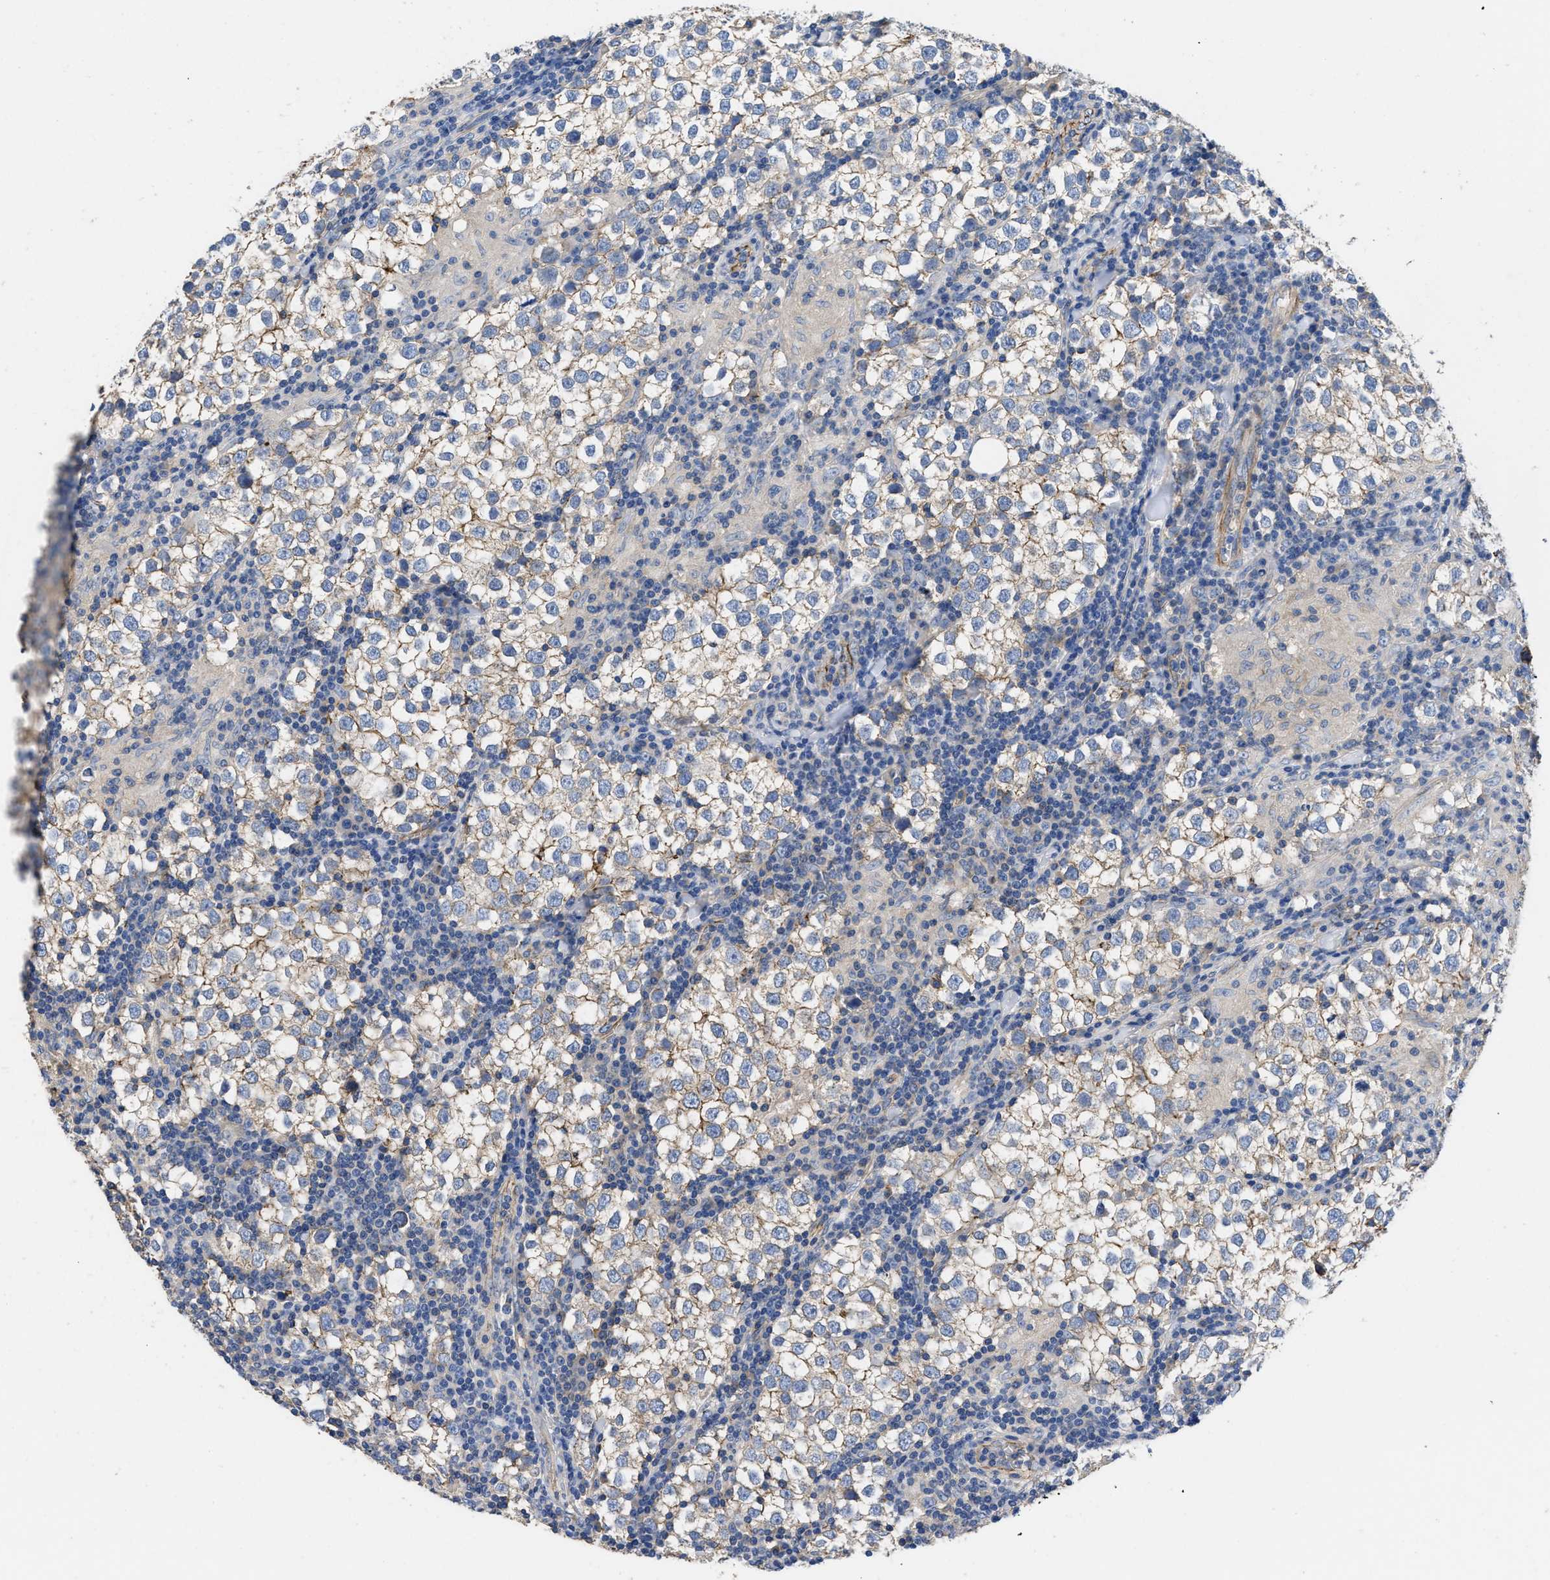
{"staining": {"intensity": "weak", "quantity": "25%-75%", "location": "cytoplasmic/membranous"}, "tissue": "testis cancer", "cell_type": "Tumor cells", "image_type": "cancer", "snomed": [{"axis": "morphology", "description": "Seminoma, NOS"}, {"axis": "morphology", "description": "Carcinoma, Embryonal, NOS"}, {"axis": "topography", "description": "Testis"}], "caption": "A micrograph of human embryonal carcinoma (testis) stained for a protein exhibits weak cytoplasmic/membranous brown staining in tumor cells.", "gene": "USP4", "patient": {"sex": "male", "age": 36}}